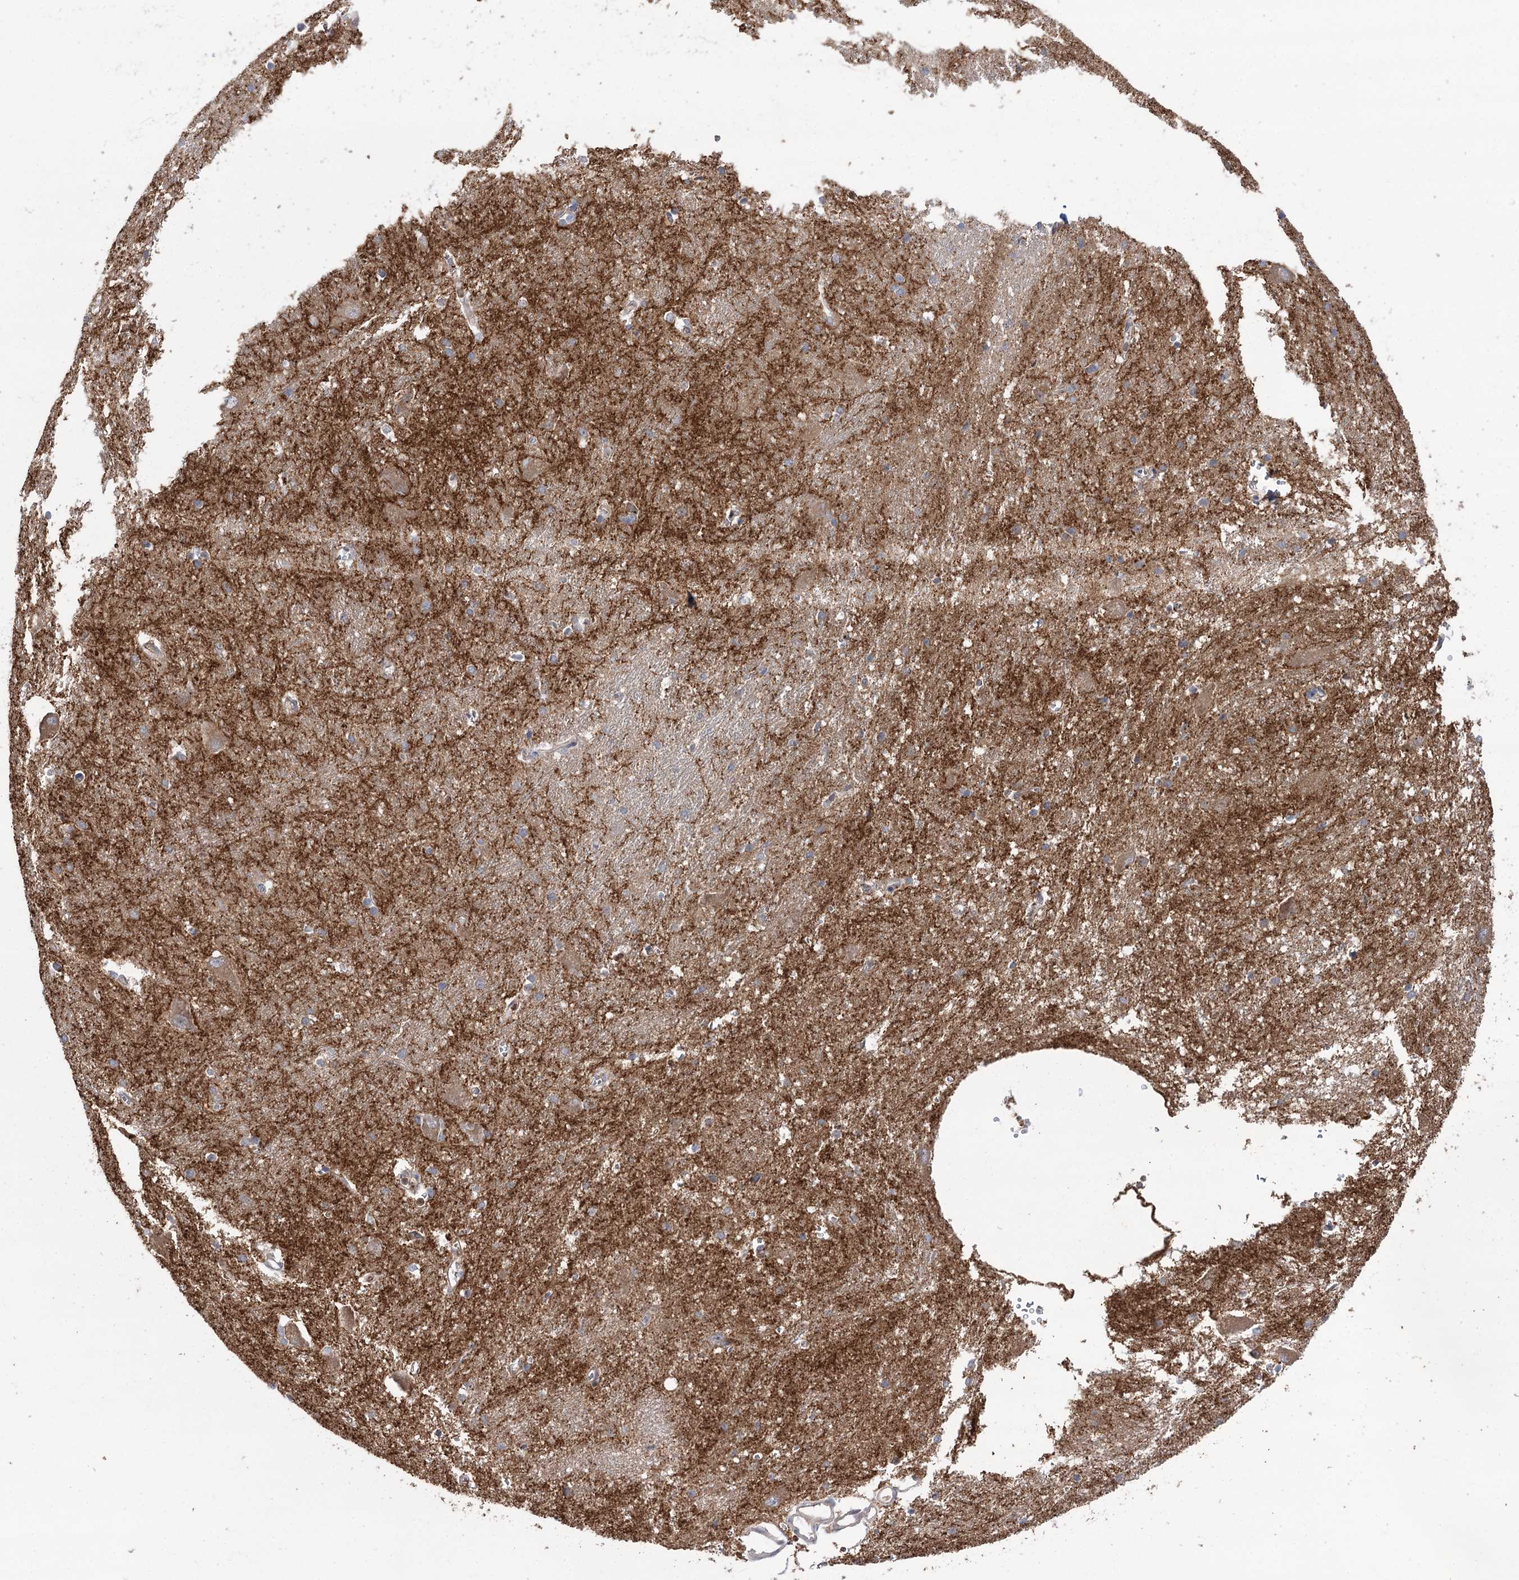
{"staining": {"intensity": "weak", "quantity": "<25%", "location": "cytoplasmic/membranous"}, "tissue": "caudate", "cell_type": "Glial cells", "image_type": "normal", "snomed": [{"axis": "morphology", "description": "Normal tissue, NOS"}, {"axis": "topography", "description": "Lateral ventricle wall"}], "caption": "A high-resolution photomicrograph shows immunohistochemistry staining of benign caudate, which displays no significant positivity in glial cells.", "gene": "VPS37B", "patient": {"sex": "male", "age": 37}}